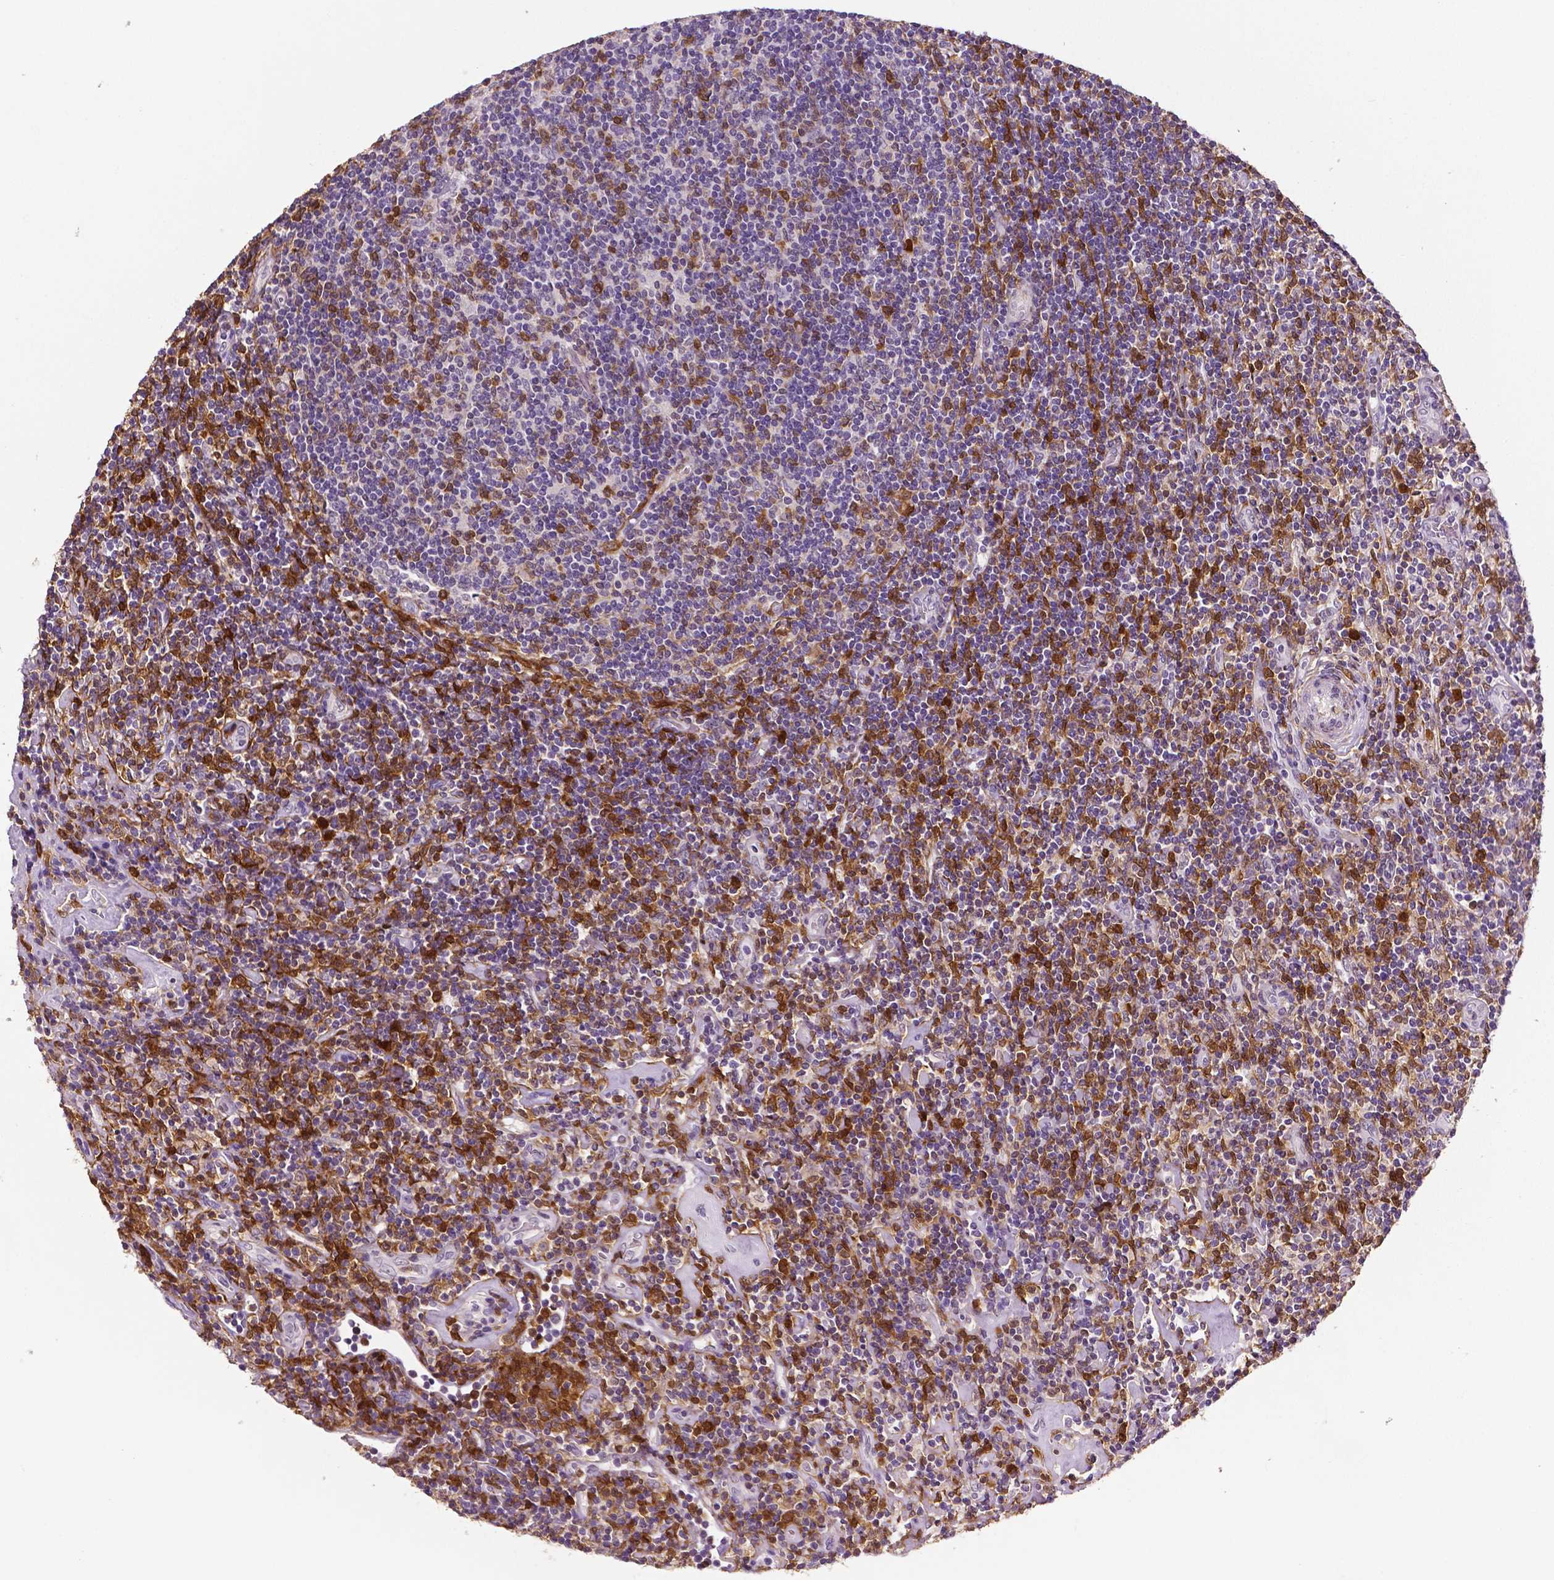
{"staining": {"intensity": "negative", "quantity": "none", "location": "none"}, "tissue": "lymphoma", "cell_type": "Tumor cells", "image_type": "cancer", "snomed": [{"axis": "morphology", "description": "Hodgkin's disease, NOS"}, {"axis": "topography", "description": "Lymph node"}], "caption": "Human lymphoma stained for a protein using immunohistochemistry shows no expression in tumor cells.", "gene": "PHGDH", "patient": {"sex": "male", "age": 40}}